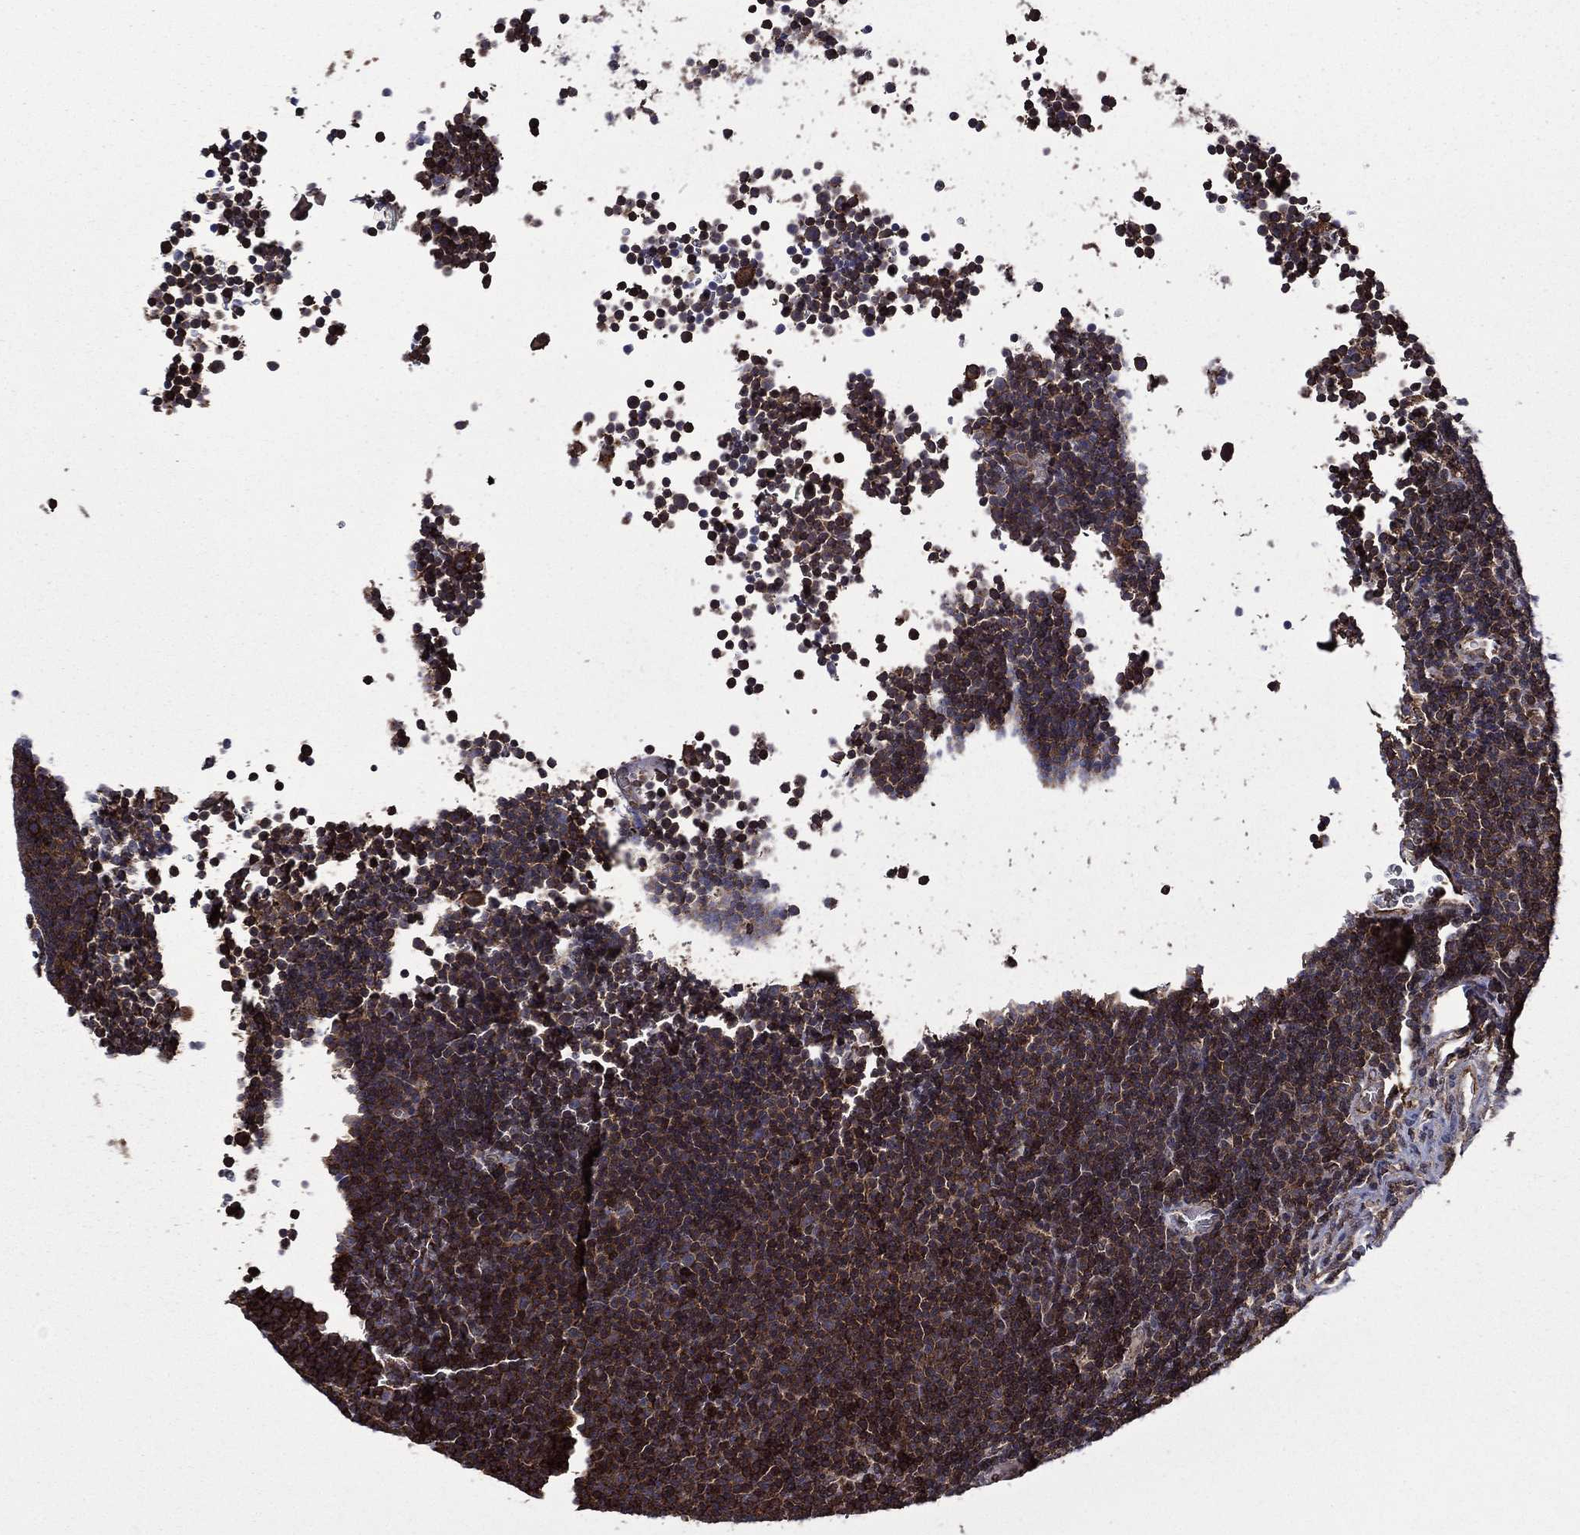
{"staining": {"intensity": "moderate", "quantity": "25%-75%", "location": "cytoplasmic/membranous,nuclear"}, "tissue": "lymphoma", "cell_type": "Tumor cells", "image_type": "cancer", "snomed": [{"axis": "morphology", "description": "Malignant lymphoma, non-Hodgkin's type, Low grade"}, {"axis": "topography", "description": "Brain"}], "caption": "IHC photomicrograph of neoplastic tissue: human lymphoma stained using immunohistochemistry (IHC) demonstrates medium levels of moderate protein expression localized specifically in the cytoplasmic/membranous and nuclear of tumor cells, appearing as a cytoplasmic/membranous and nuclear brown color.", "gene": "PLPP3", "patient": {"sex": "female", "age": 66}}